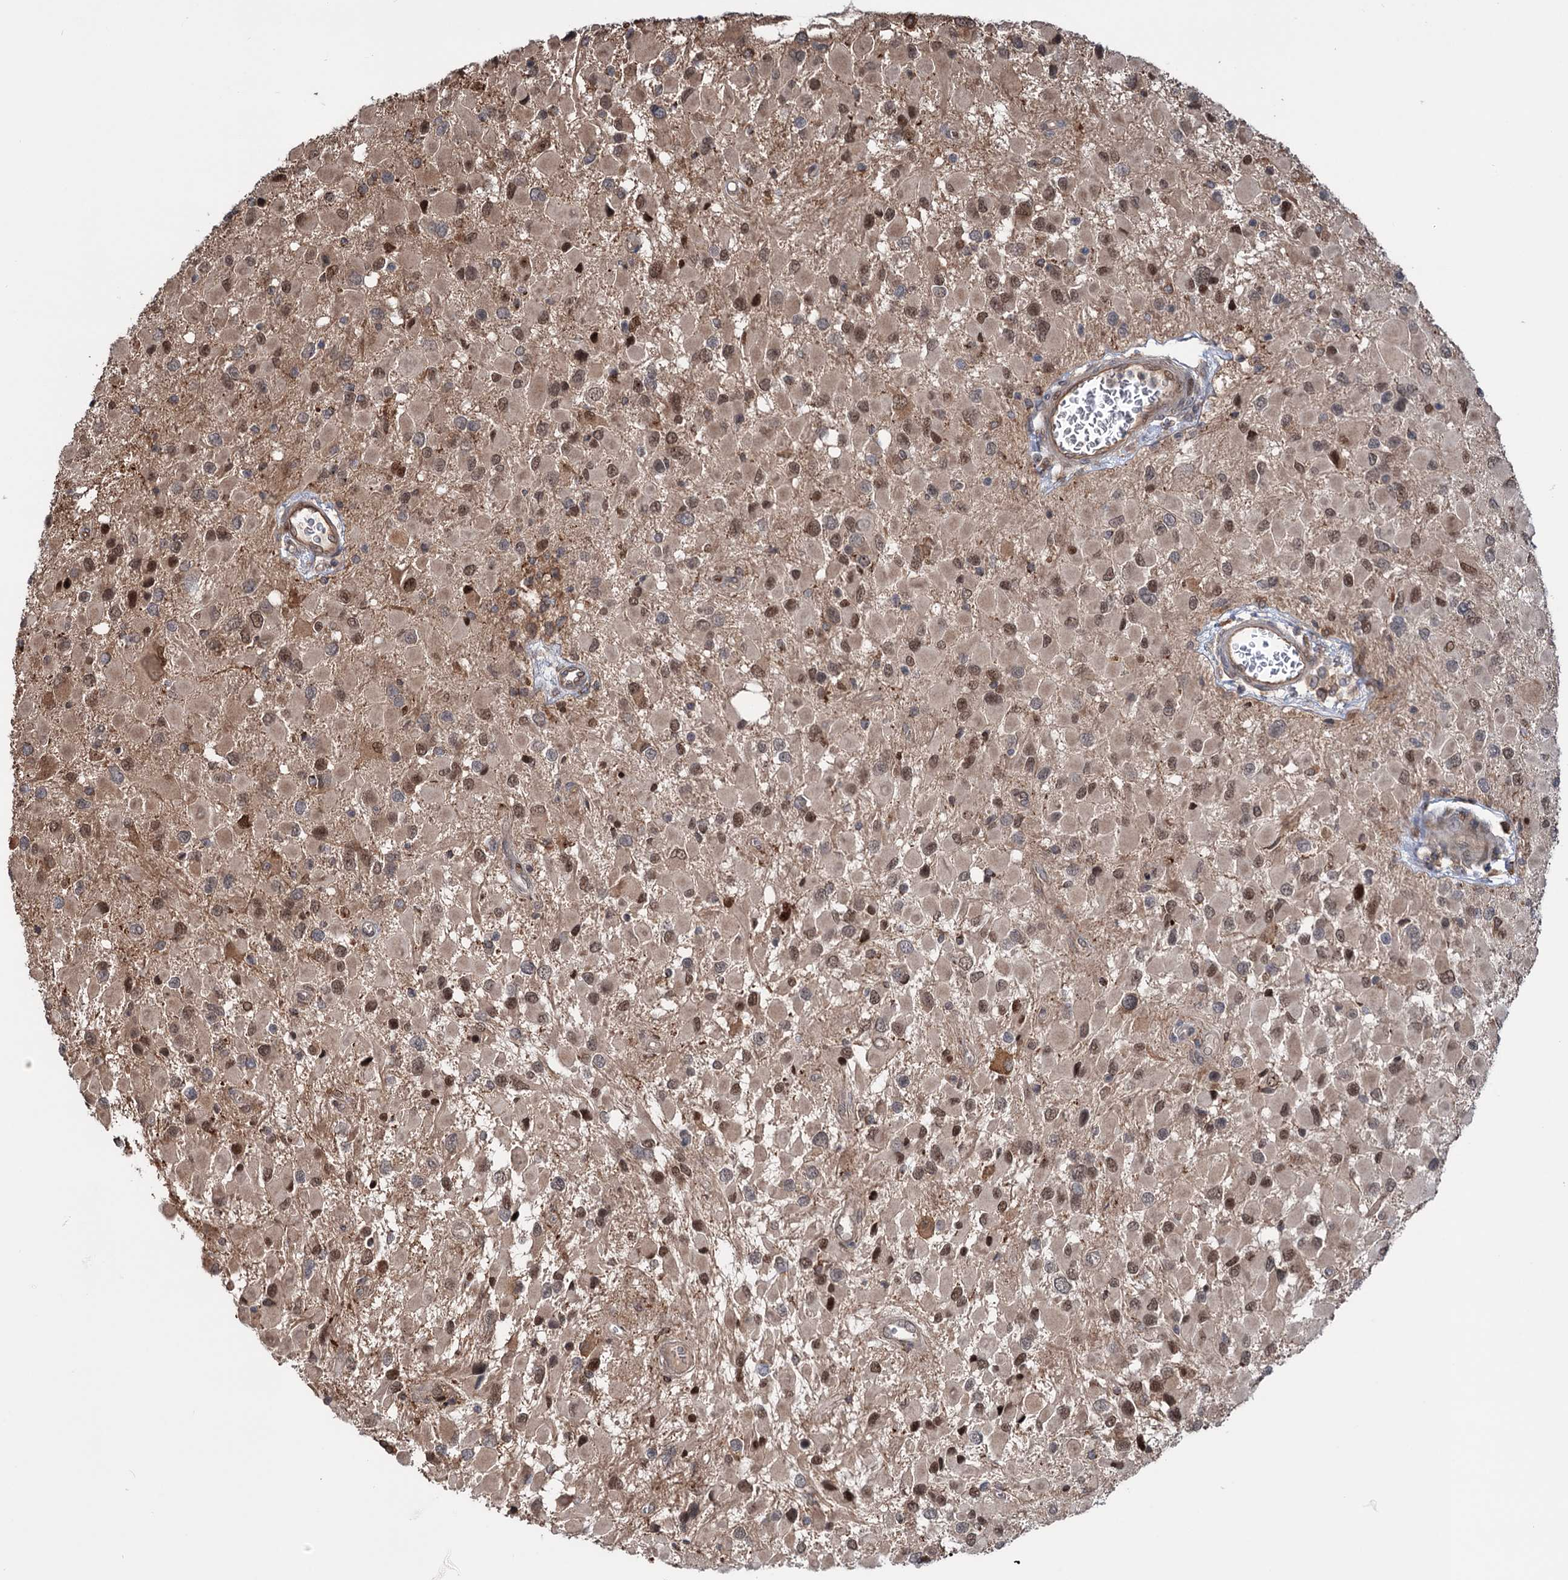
{"staining": {"intensity": "moderate", "quantity": ">75%", "location": "cytoplasmic/membranous,nuclear"}, "tissue": "glioma", "cell_type": "Tumor cells", "image_type": "cancer", "snomed": [{"axis": "morphology", "description": "Glioma, malignant, High grade"}, {"axis": "topography", "description": "Brain"}], "caption": "This is an image of immunohistochemistry (IHC) staining of glioma, which shows moderate expression in the cytoplasmic/membranous and nuclear of tumor cells.", "gene": "NCAPD2", "patient": {"sex": "male", "age": 53}}